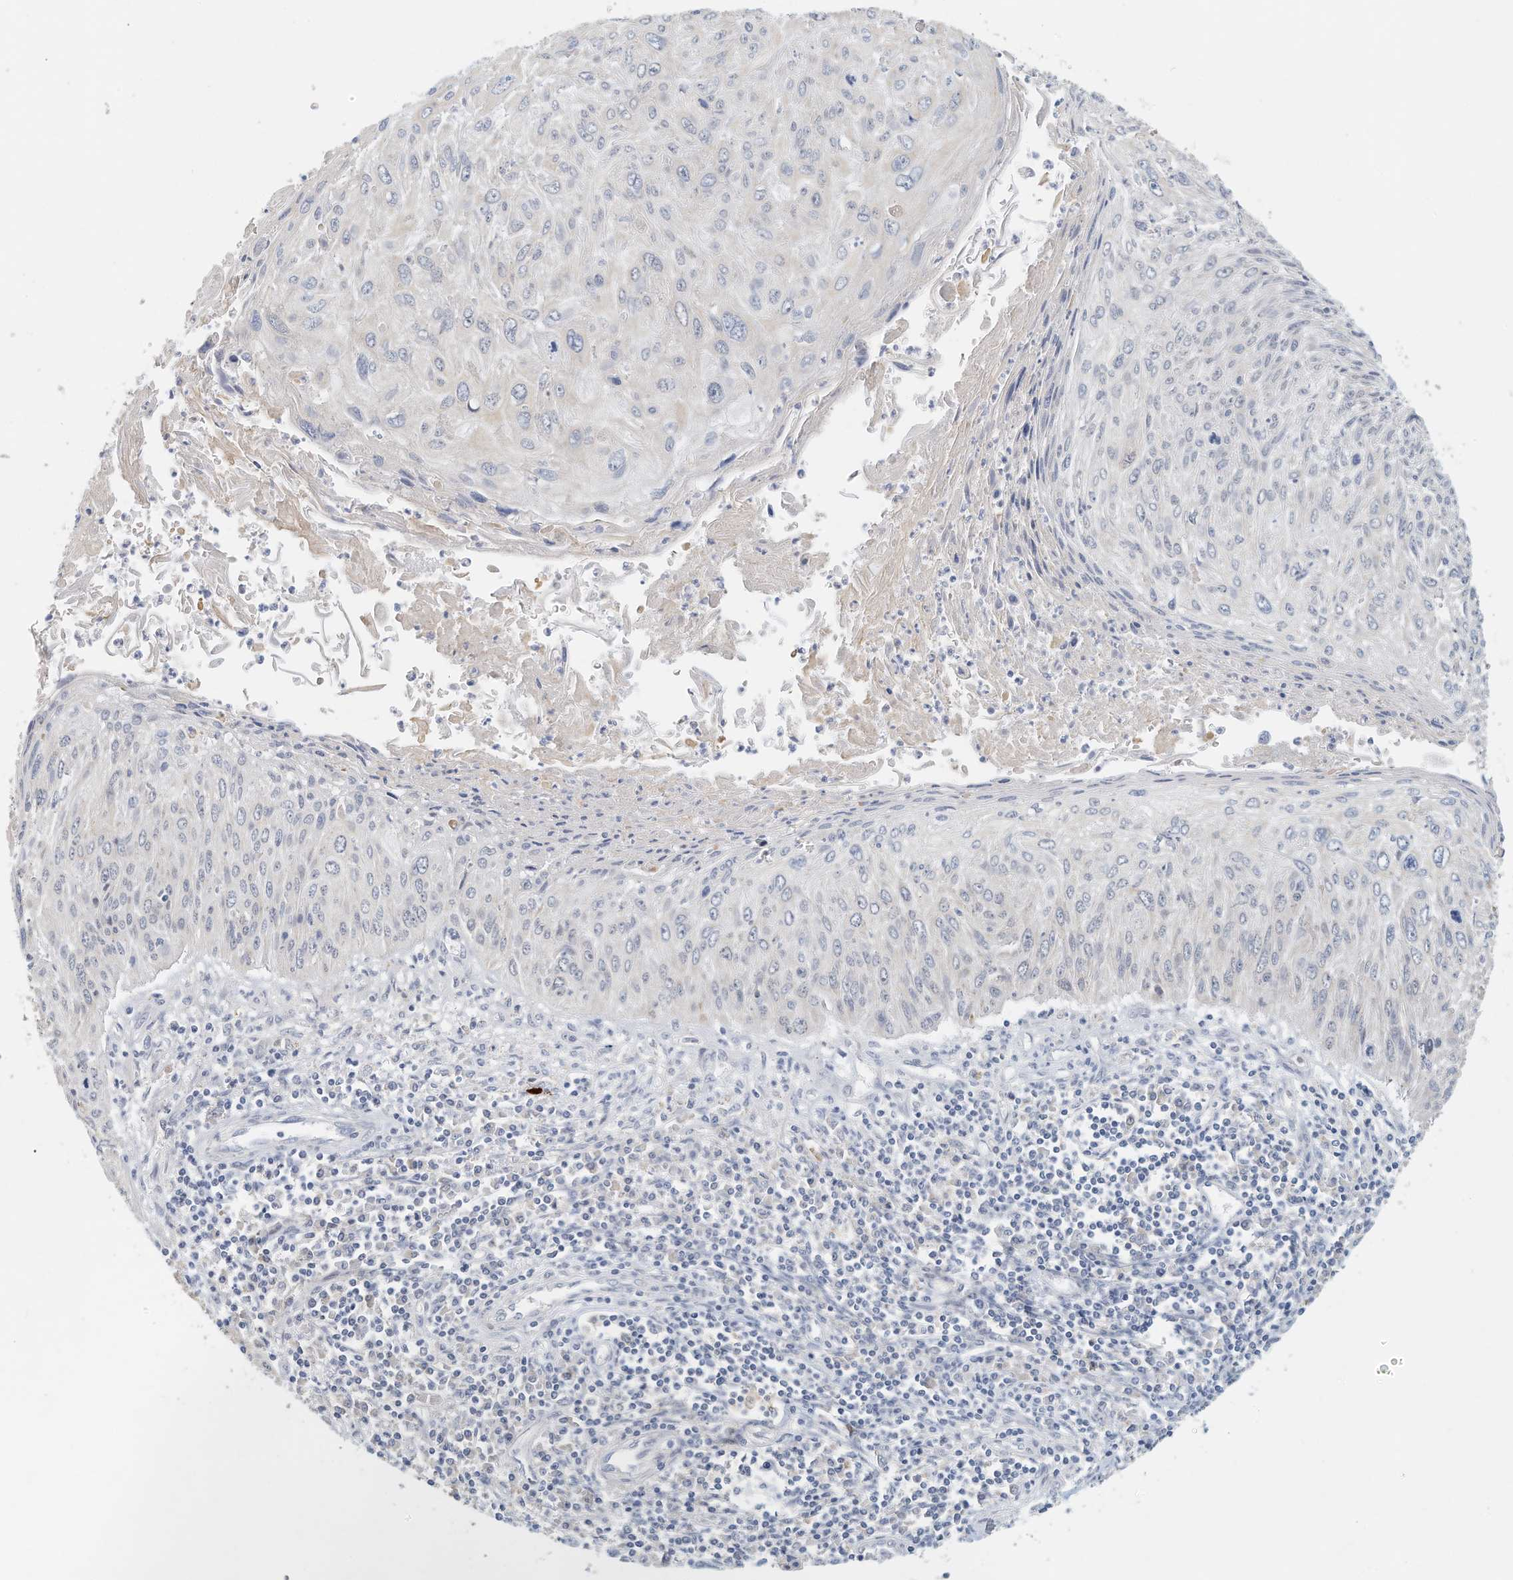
{"staining": {"intensity": "negative", "quantity": "none", "location": "none"}, "tissue": "cervical cancer", "cell_type": "Tumor cells", "image_type": "cancer", "snomed": [{"axis": "morphology", "description": "Squamous cell carcinoma, NOS"}, {"axis": "topography", "description": "Cervix"}], "caption": "Tumor cells are negative for protein expression in human cervical cancer (squamous cell carcinoma). Brightfield microscopy of immunohistochemistry (IHC) stained with DAB (brown) and hematoxylin (blue), captured at high magnification.", "gene": "MICAL1", "patient": {"sex": "female", "age": 51}}